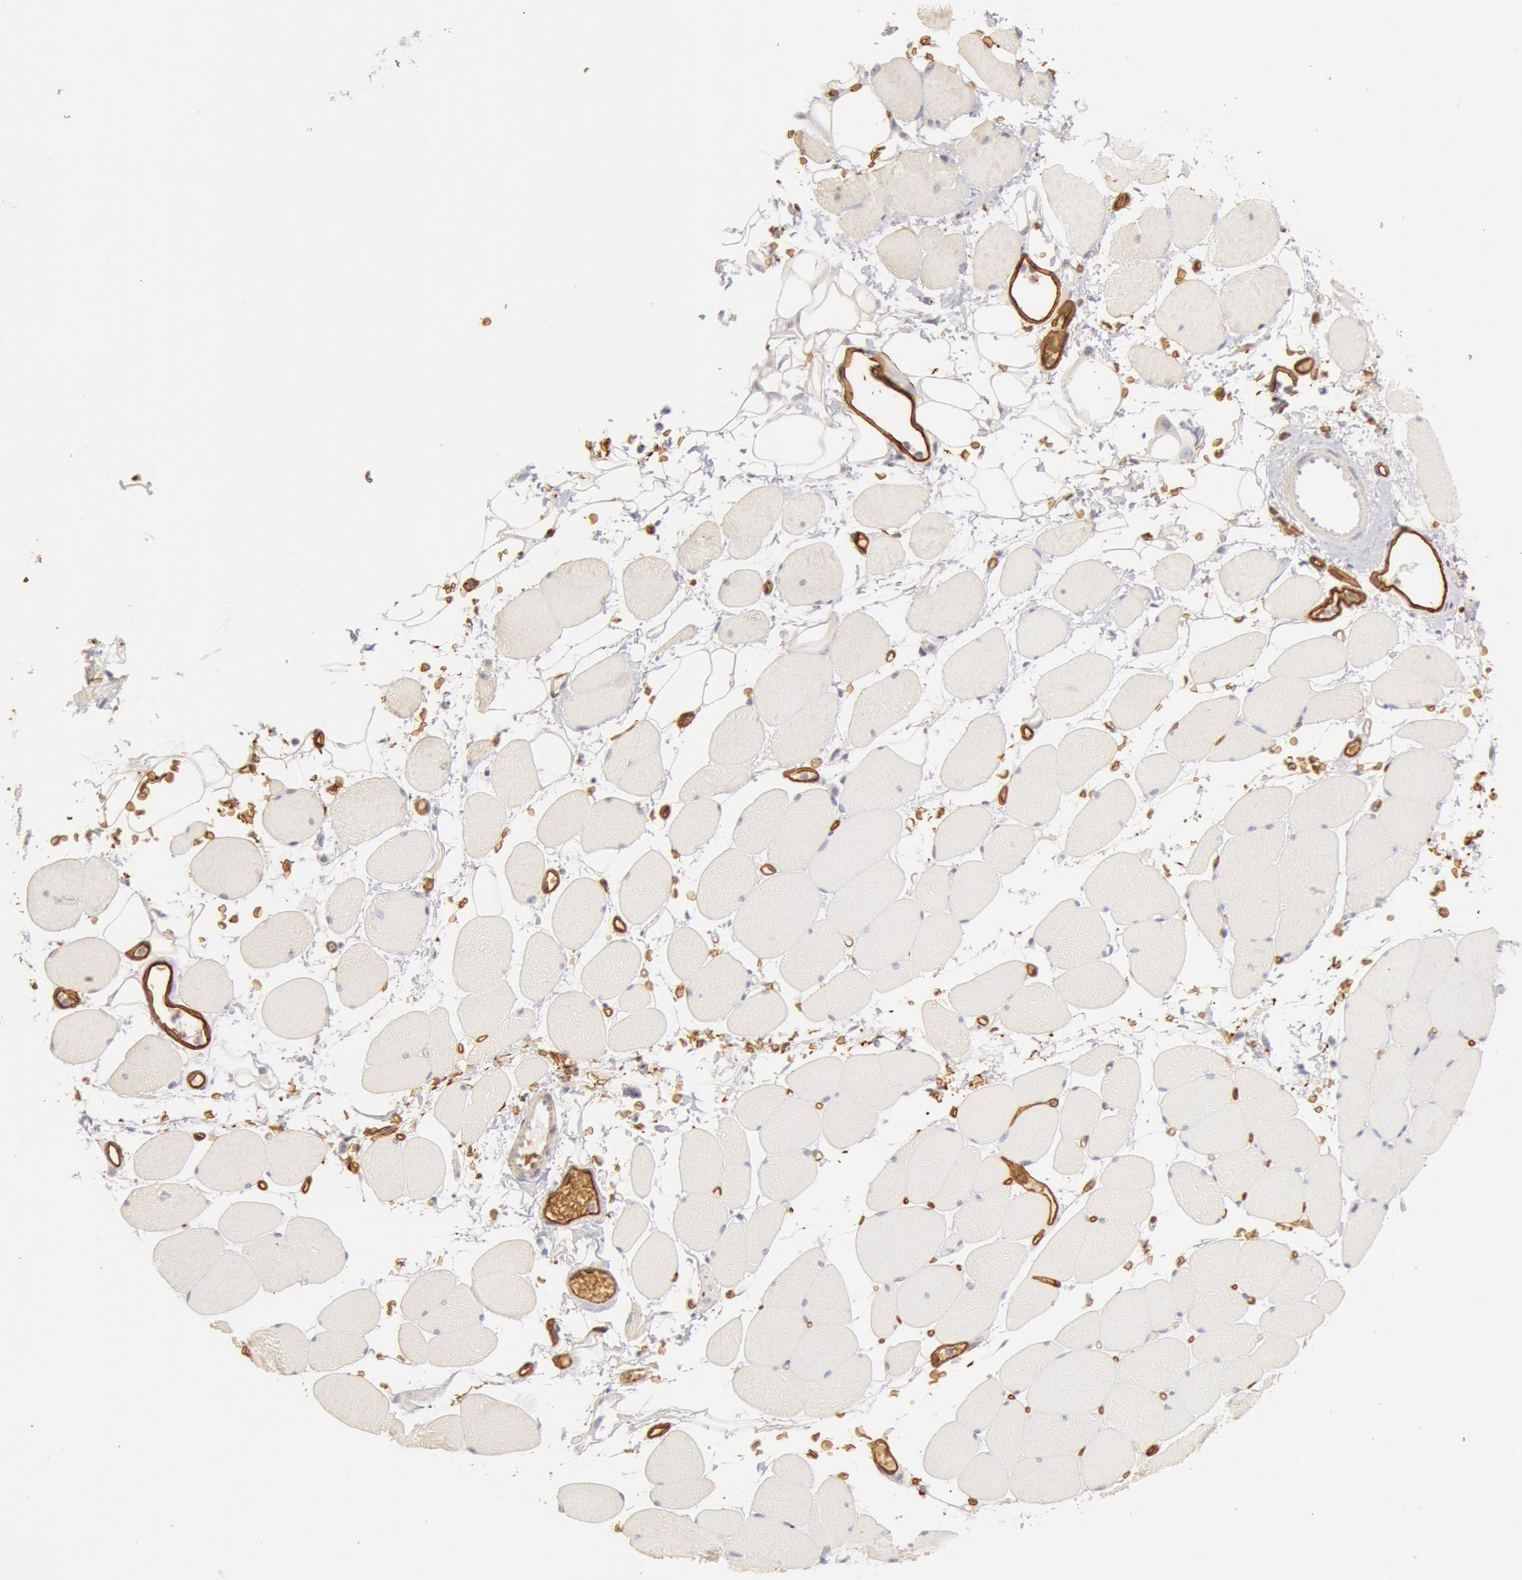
{"staining": {"intensity": "negative", "quantity": "none", "location": "none"}, "tissue": "skeletal muscle", "cell_type": "Myocytes", "image_type": "normal", "snomed": [{"axis": "morphology", "description": "Normal tissue, NOS"}, {"axis": "topography", "description": "Skeletal muscle"}, {"axis": "topography", "description": "Parathyroid gland"}], "caption": "DAB (3,3'-diaminobenzidine) immunohistochemical staining of unremarkable human skeletal muscle reveals no significant staining in myocytes.", "gene": "AQP1", "patient": {"sex": "female", "age": 37}}